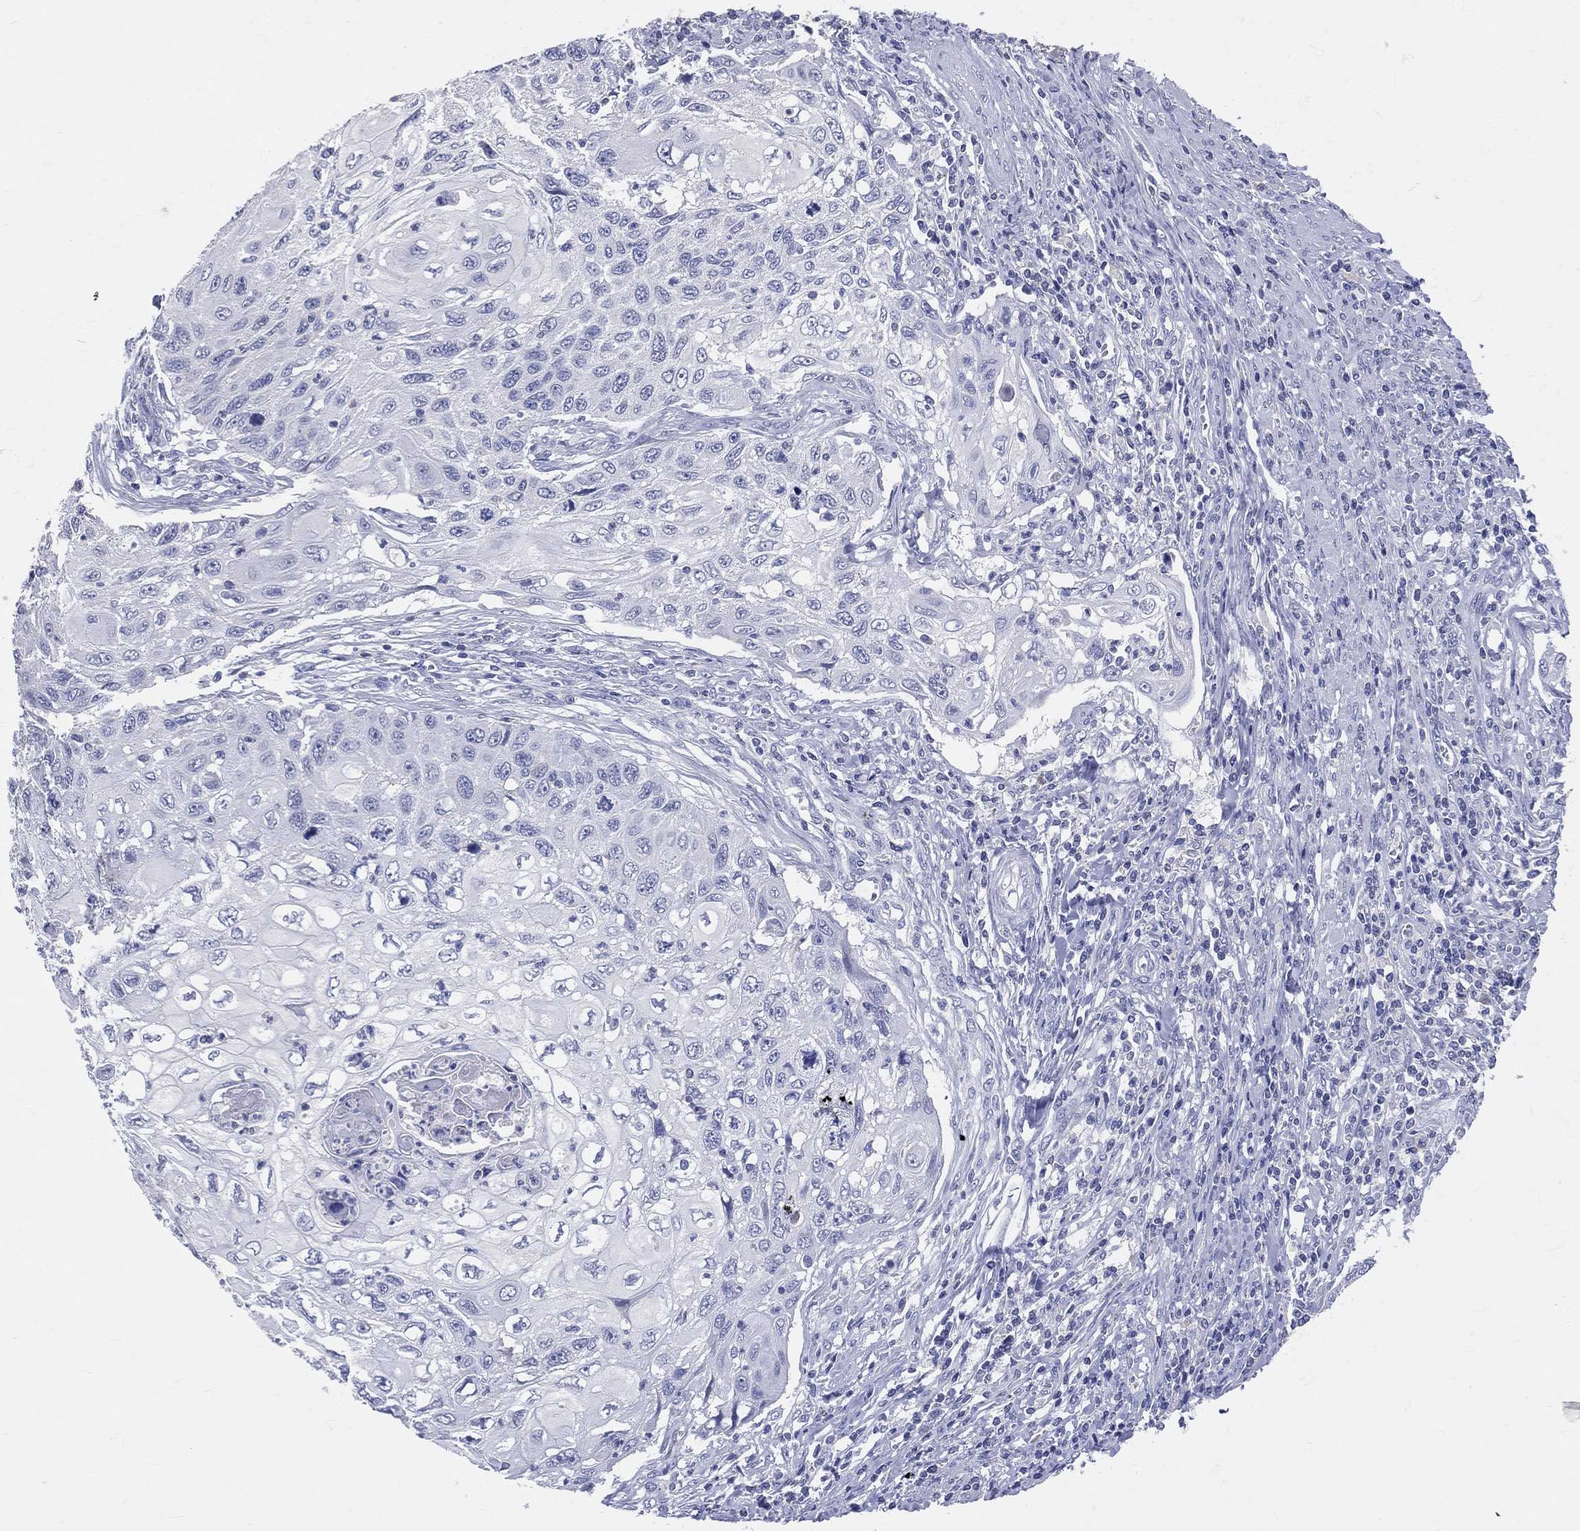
{"staining": {"intensity": "negative", "quantity": "none", "location": "none"}, "tissue": "cervical cancer", "cell_type": "Tumor cells", "image_type": "cancer", "snomed": [{"axis": "morphology", "description": "Squamous cell carcinoma, NOS"}, {"axis": "topography", "description": "Cervix"}], "caption": "Immunohistochemistry of human squamous cell carcinoma (cervical) reveals no positivity in tumor cells. (Stains: DAB (3,3'-diaminobenzidine) immunohistochemistry with hematoxylin counter stain, Microscopy: brightfield microscopy at high magnification).", "gene": "LAT", "patient": {"sex": "female", "age": 70}}